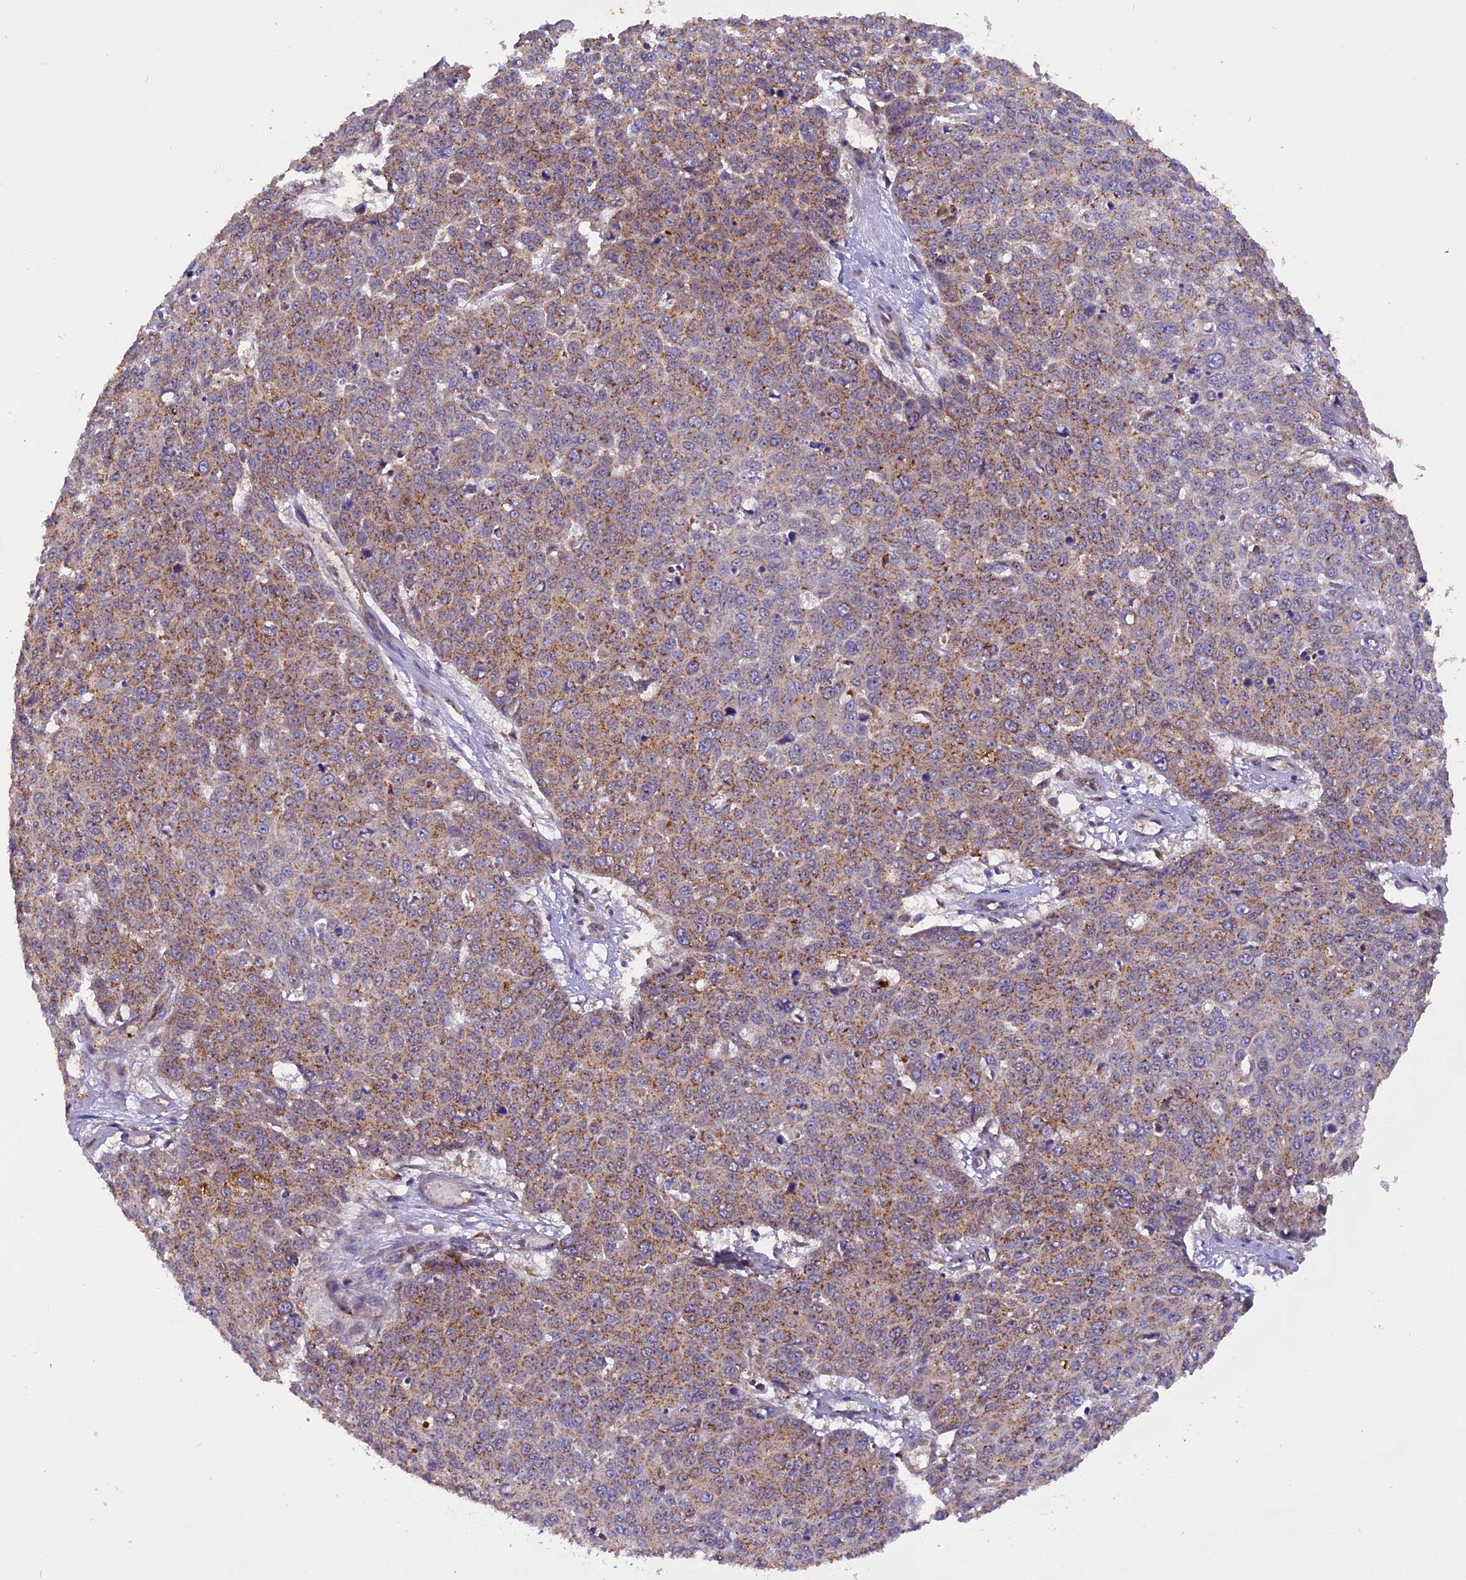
{"staining": {"intensity": "moderate", "quantity": "25%-75%", "location": "cytoplasmic/membranous"}, "tissue": "skin cancer", "cell_type": "Tumor cells", "image_type": "cancer", "snomed": [{"axis": "morphology", "description": "Squamous cell carcinoma, NOS"}, {"axis": "topography", "description": "Skin"}], "caption": "This micrograph shows IHC staining of skin cancer (squamous cell carcinoma), with medium moderate cytoplasmic/membranous expression in about 25%-75% of tumor cells.", "gene": "PEX3", "patient": {"sex": "male", "age": 71}}